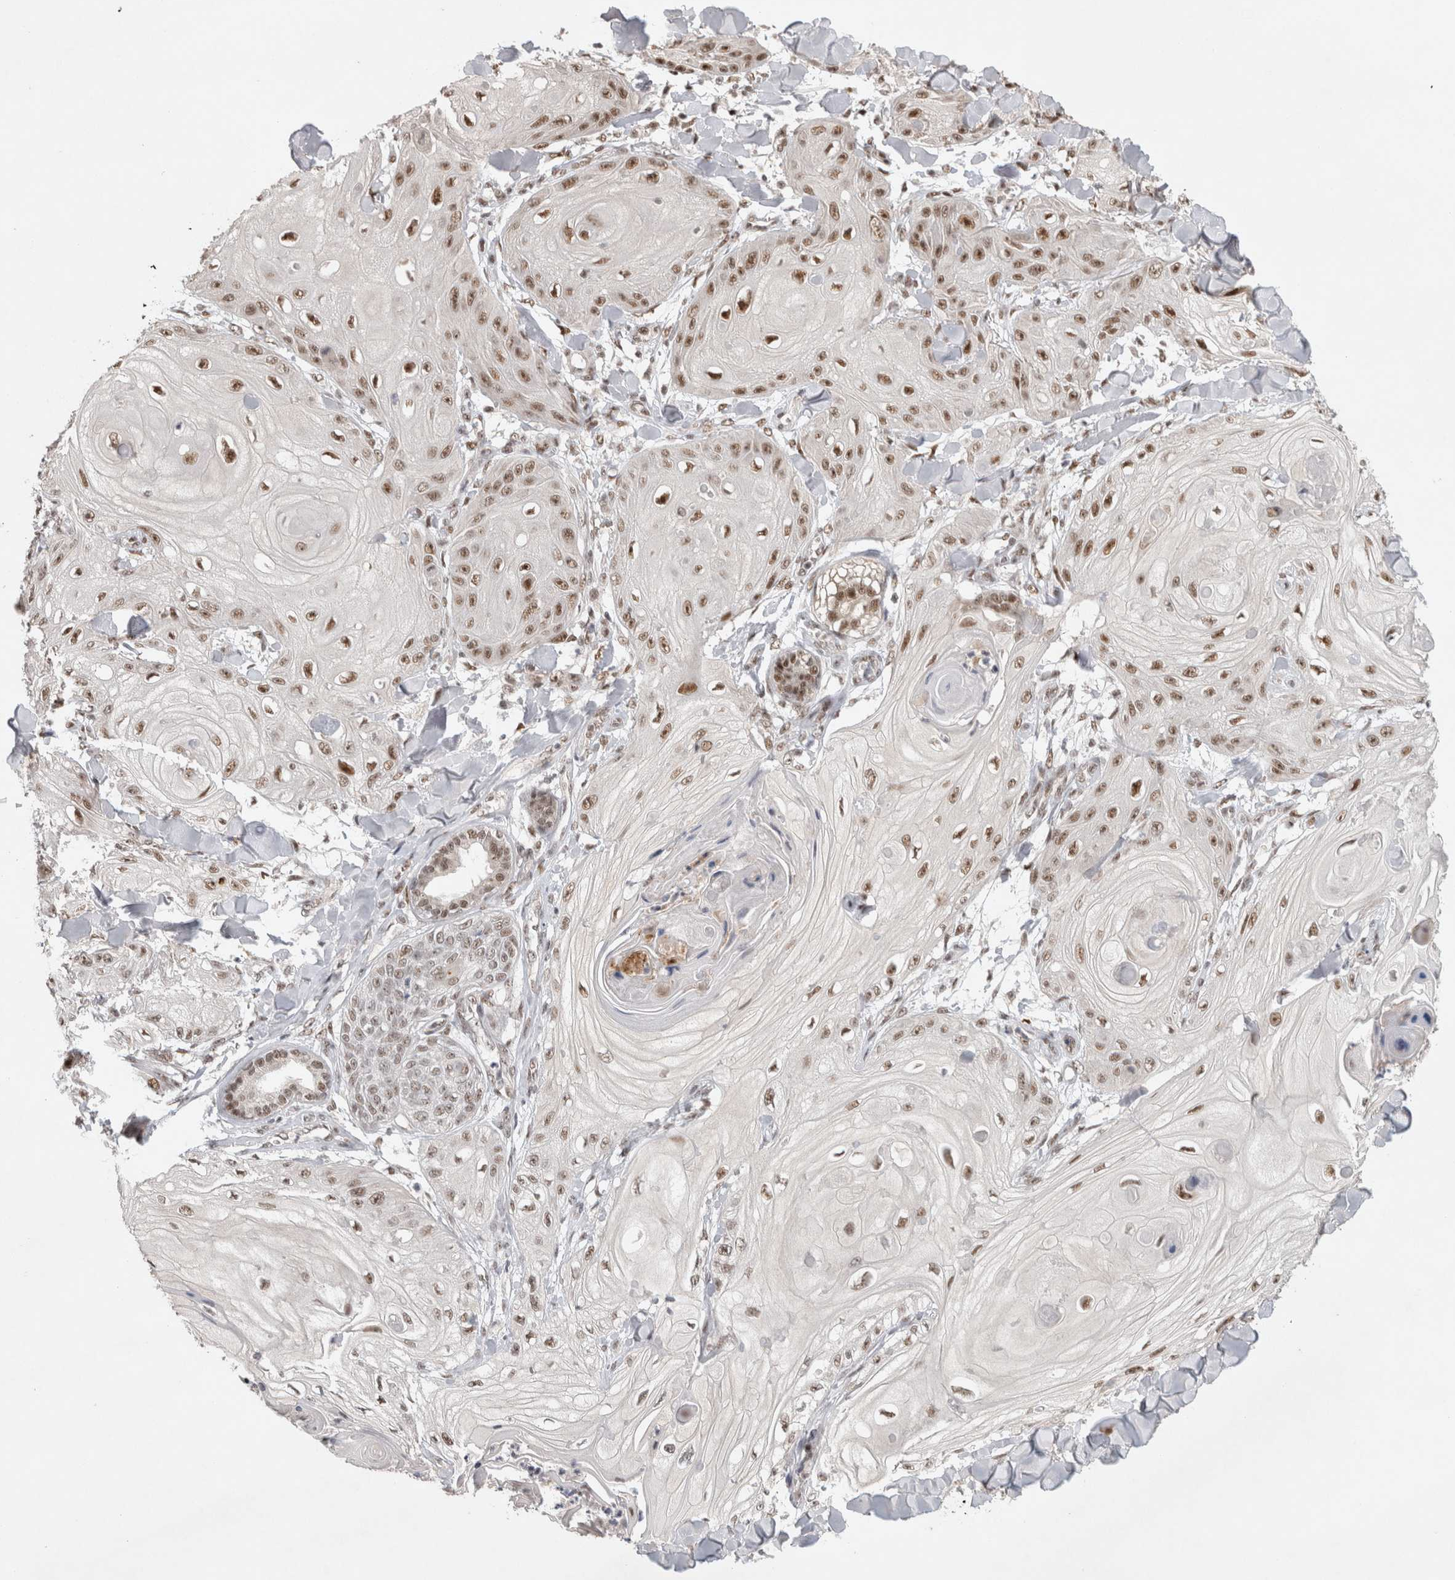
{"staining": {"intensity": "moderate", "quantity": ">75%", "location": "nuclear"}, "tissue": "skin cancer", "cell_type": "Tumor cells", "image_type": "cancer", "snomed": [{"axis": "morphology", "description": "Squamous cell carcinoma, NOS"}, {"axis": "topography", "description": "Skin"}], "caption": "Immunohistochemistry (IHC) (DAB (3,3'-diaminobenzidine)) staining of human squamous cell carcinoma (skin) shows moderate nuclear protein staining in about >75% of tumor cells.", "gene": "HESX1", "patient": {"sex": "male", "age": 74}}